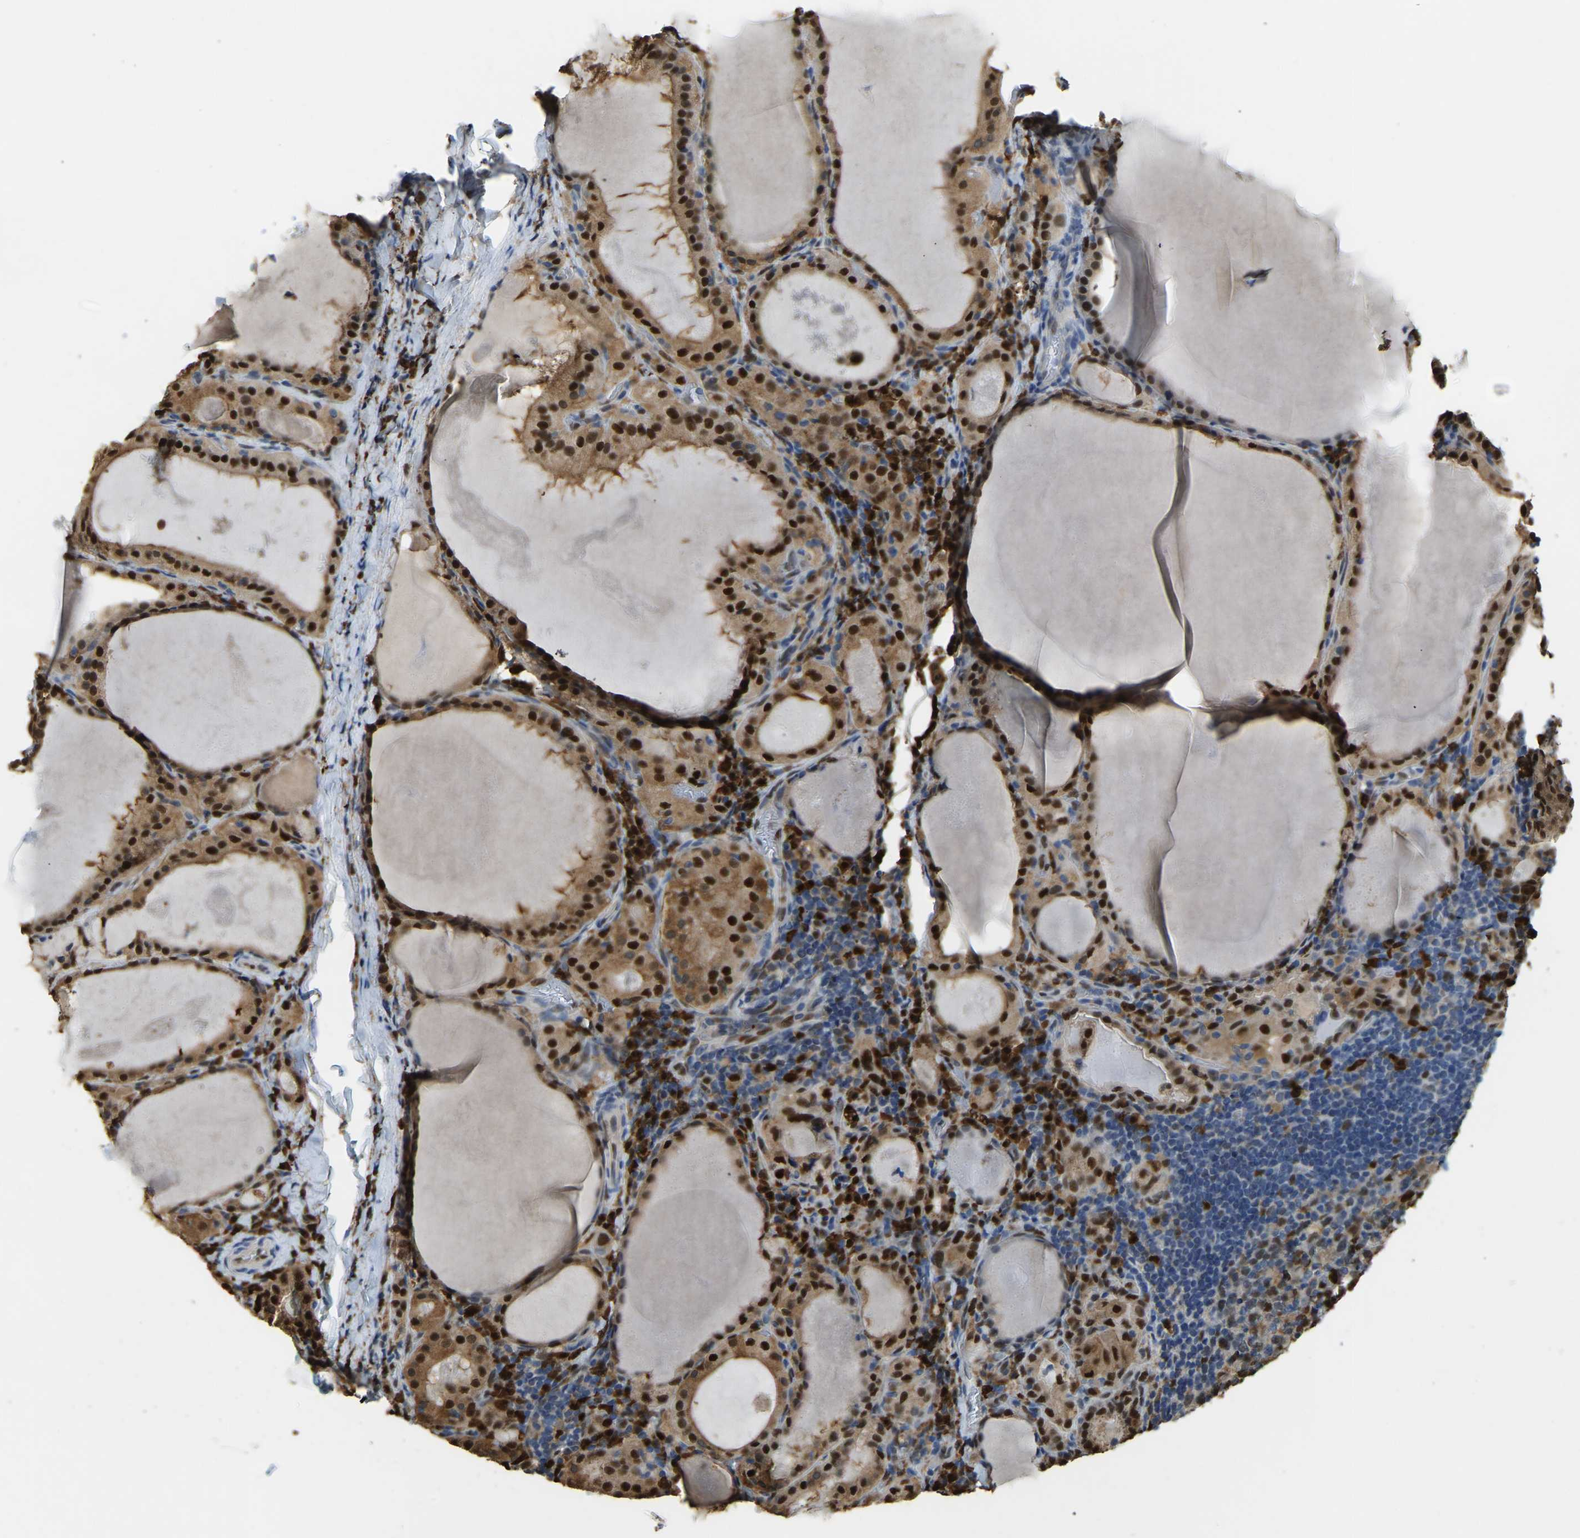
{"staining": {"intensity": "strong", "quantity": ">75%", "location": "cytoplasmic/membranous,nuclear"}, "tissue": "thyroid cancer", "cell_type": "Tumor cells", "image_type": "cancer", "snomed": [{"axis": "morphology", "description": "Papillary adenocarcinoma, NOS"}, {"axis": "topography", "description": "Thyroid gland"}], "caption": "Immunohistochemical staining of thyroid papillary adenocarcinoma displays high levels of strong cytoplasmic/membranous and nuclear positivity in about >75% of tumor cells. (DAB (3,3'-diaminobenzidine) IHC, brown staining for protein, blue staining for nuclei).", "gene": "NANS", "patient": {"sex": "female", "age": 42}}